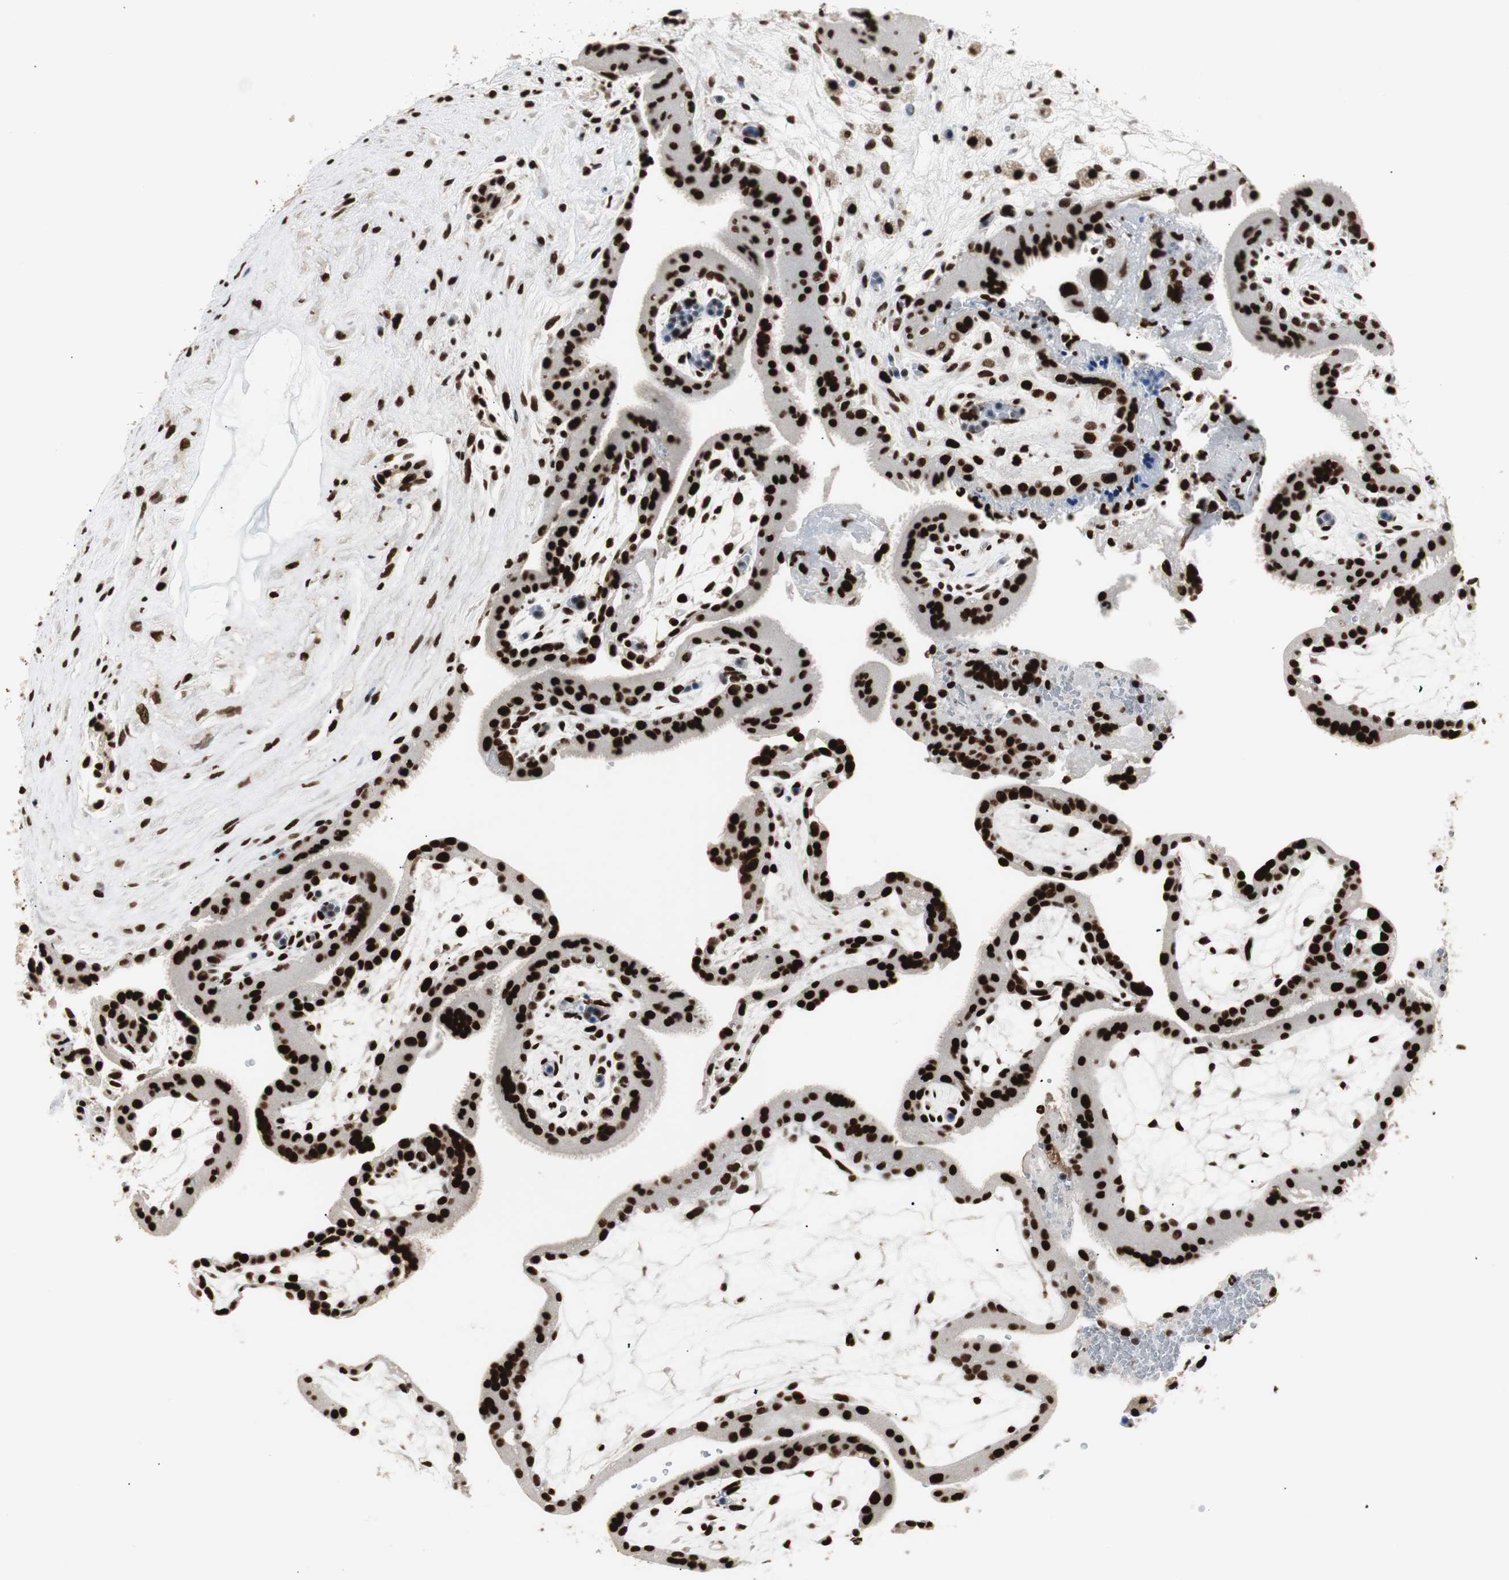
{"staining": {"intensity": "strong", "quantity": ">75%", "location": "nuclear"}, "tissue": "placenta", "cell_type": "Decidual cells", "image_type": "normal", "snomed": [{"axis": "morphology", "description": "Normal tissue, NOS"}, {"axis": "topography", "description": "Placenta"}], "caption": "The micrograph displays staining of normal placenta, revealing strong nuclear protein expression (brown color) within decidual cells. (DAB IHC, brown staining for protein, blue staining for nuclei).", "gene": "MTA2", "patient": {"sex": "female", "age": 19}}